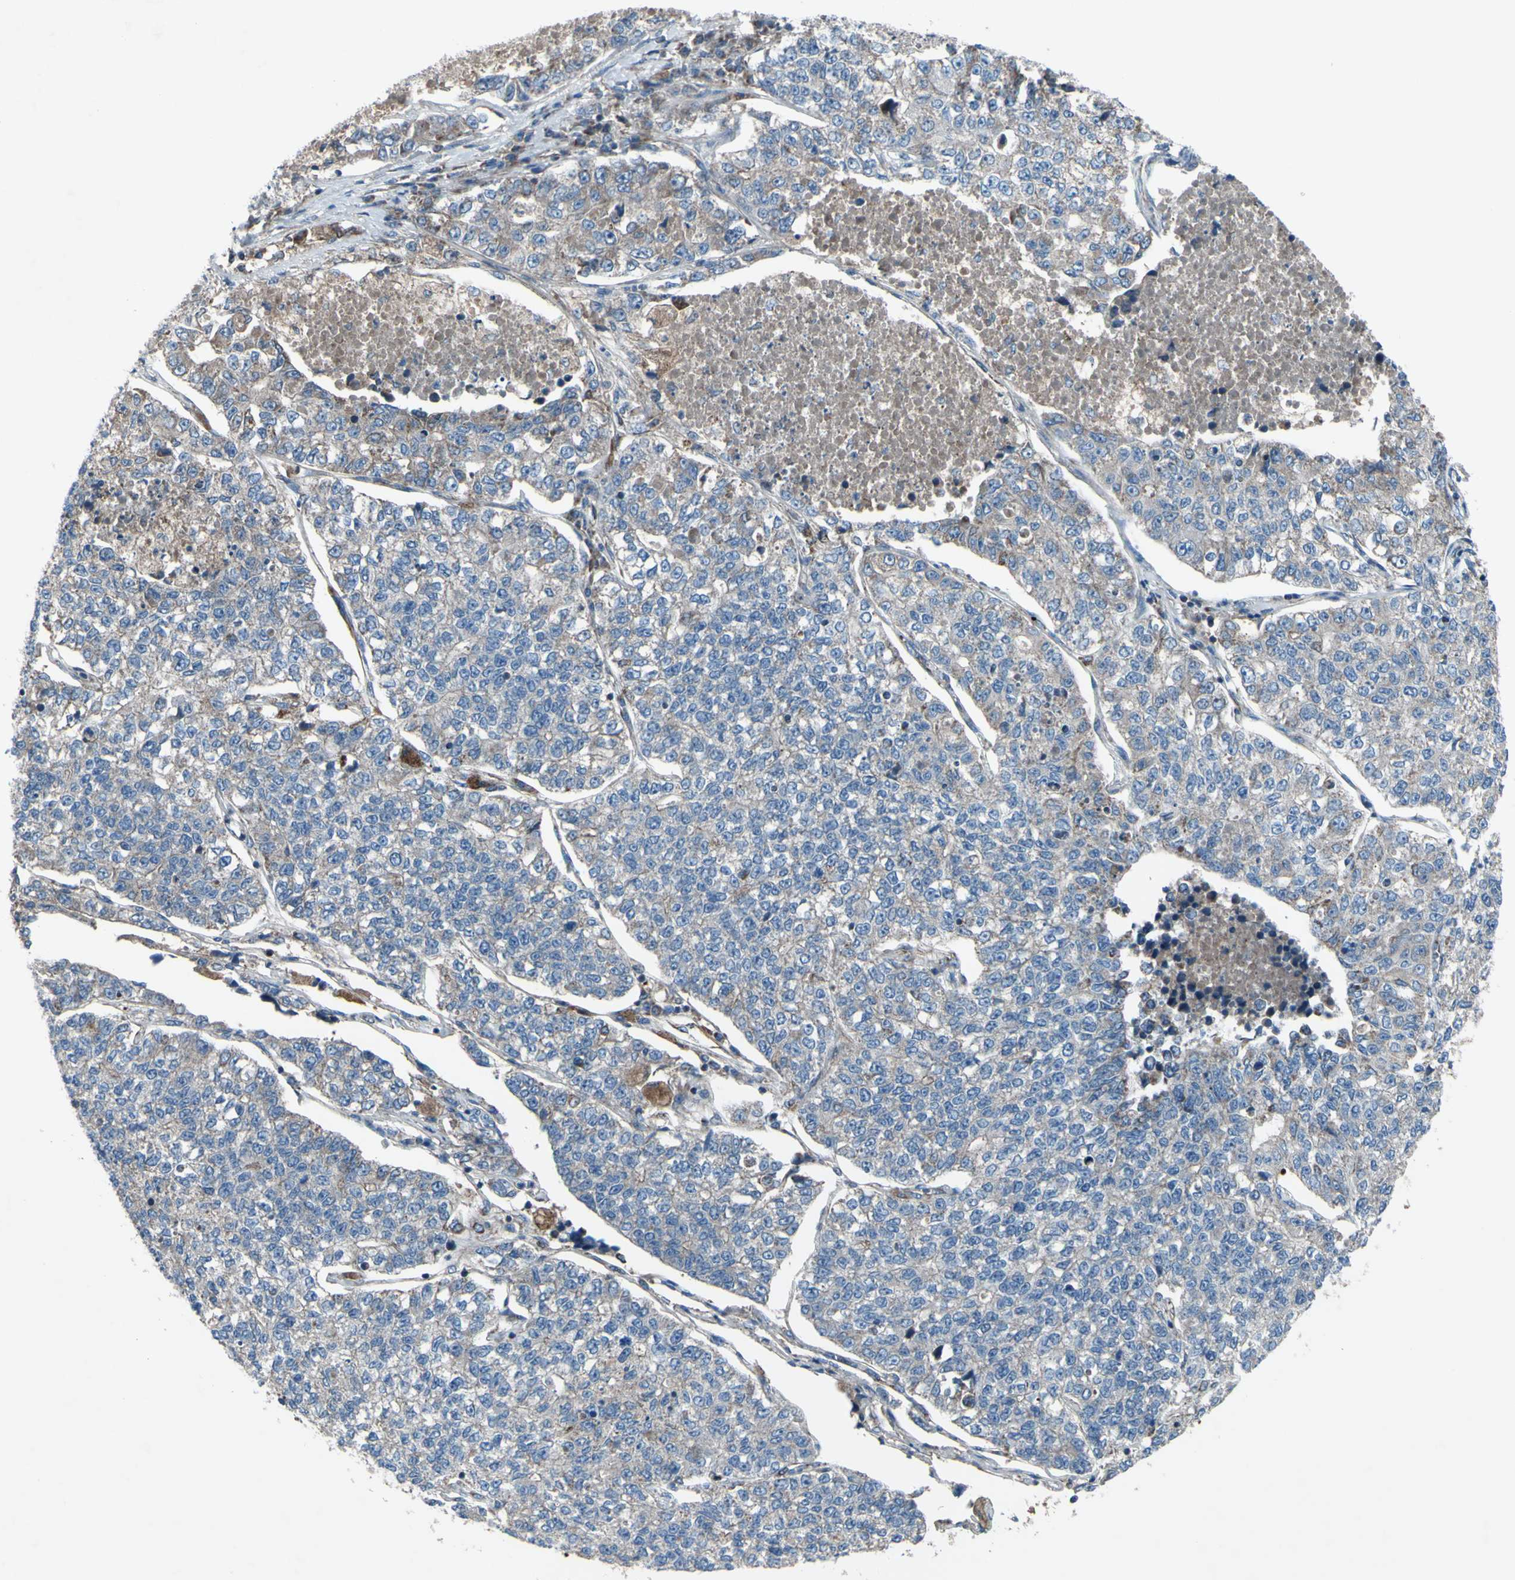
{"staining": {"intensity": "weak", "quantity": "25%-75%", "location": "cytoplasmic/membranous"}, "tissue": "lung cancer", "cell_type": "Tumor cells", "image_type": "cancer", "snomed": [{"axis": "morphology", "description": "Adenocarcinoma, NOS"}, {"axis": "topography", "description": "Lung"}], "caption": "The immunohistochemical stain highlights weak cytoplasmic/membranous positivity in tumor cells of lung cancer (adenocarcinoma) tissue.", "gene": "EMC7", "patient": {"sex": "male", "age": 49}}